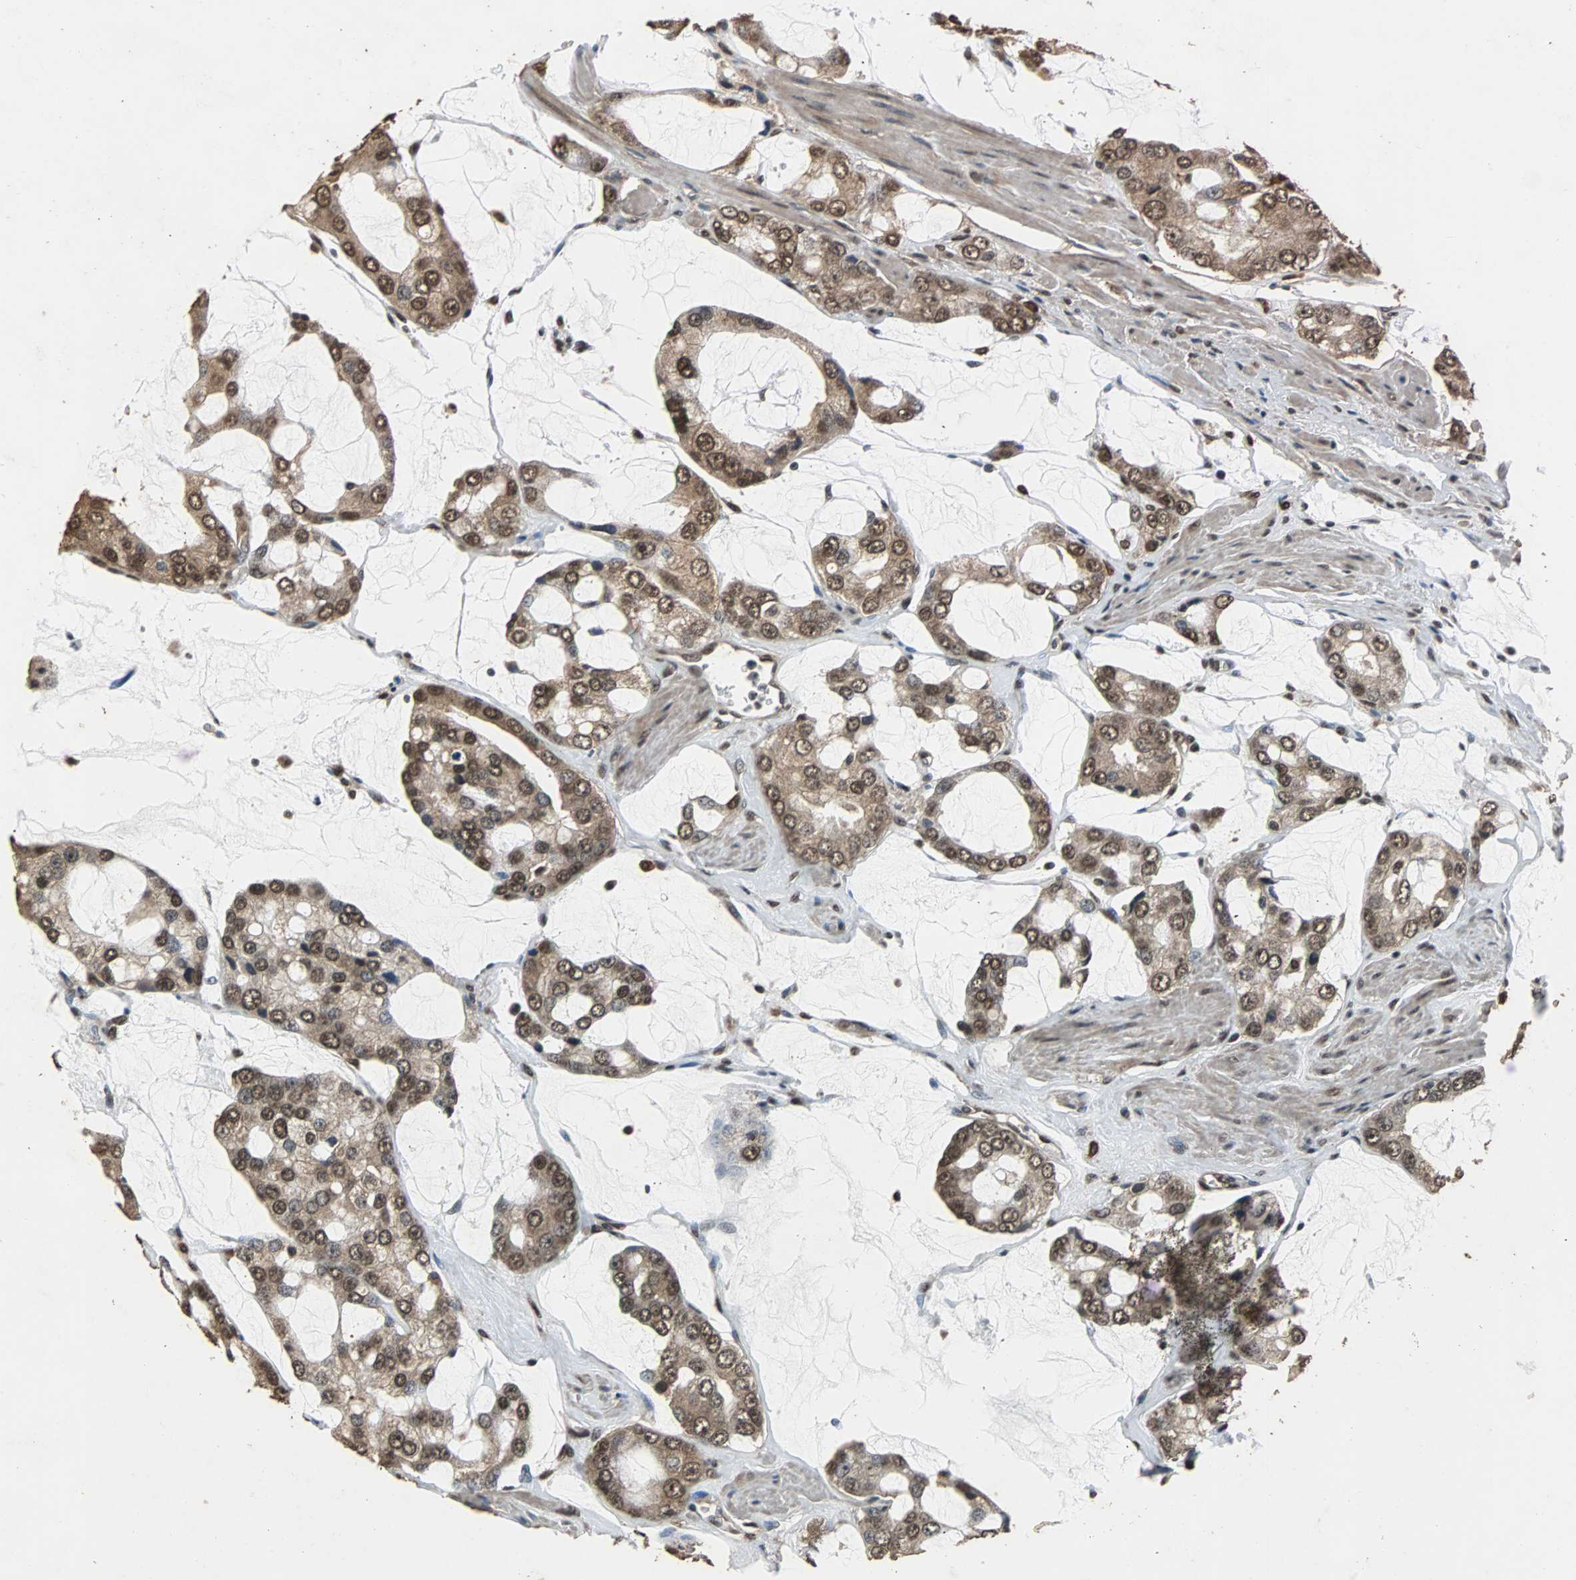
{"staining": {"intensity": "strong", "quantity": ">75%", "location": "cytoplasmic/membranous,nuclear"}, "tissue": "prostate cancer", "cell_type": "Tumor cells", "image_type": "cancer", "snomed": [{"axis": "morphology", "description": "Adenocarcinoma, High grade"}, {"axis": "topography", "description": "Prostate"}], "caption": "A high amount of strong cytoplasmic/membranous and nuclear expression is seen in about >75% of tumor cells in high-grade adenocarcinoma (prostate) tissue.", "gene": "ZNF18", "patient": {"sex": "male", "age": 67}}